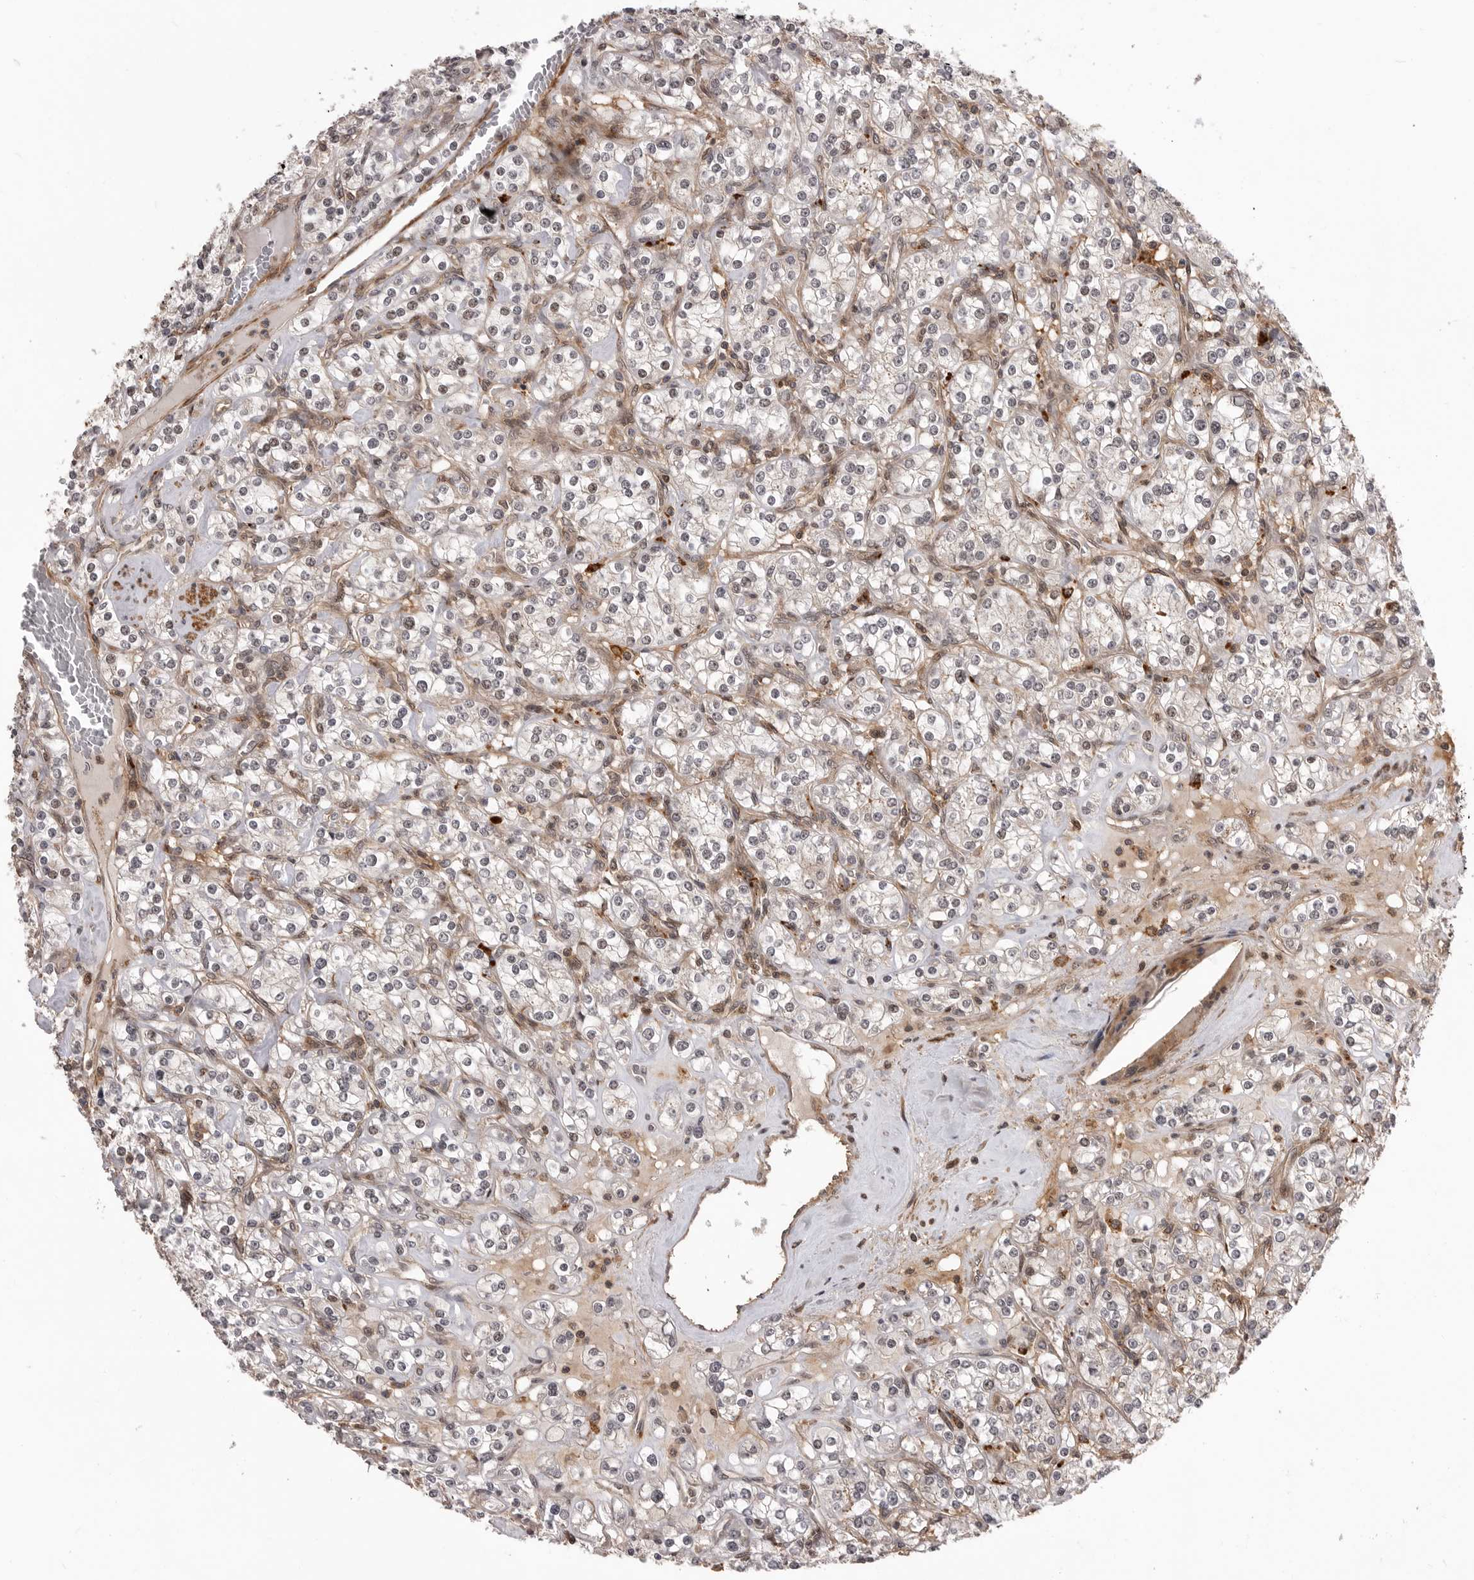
{"staining": {"intensity": "negative", "quantity": "none", "location": "none"}, "tissue": "renal cancer", "cell_type": "Tumor cells", "image_type": "cancer", "snomed": [{"axis": "morphology", "description": "Adenocarcinoma, NOS"}, {"axis": "topography", "description": "Kidney"}], "caption": "This is a photomicrograph of IHC staining of adenocarcinoma (renal), which shows no expression in tumor cells.", "gene": "TRIM56", "patient": {"sex": "male", "age": 77}}